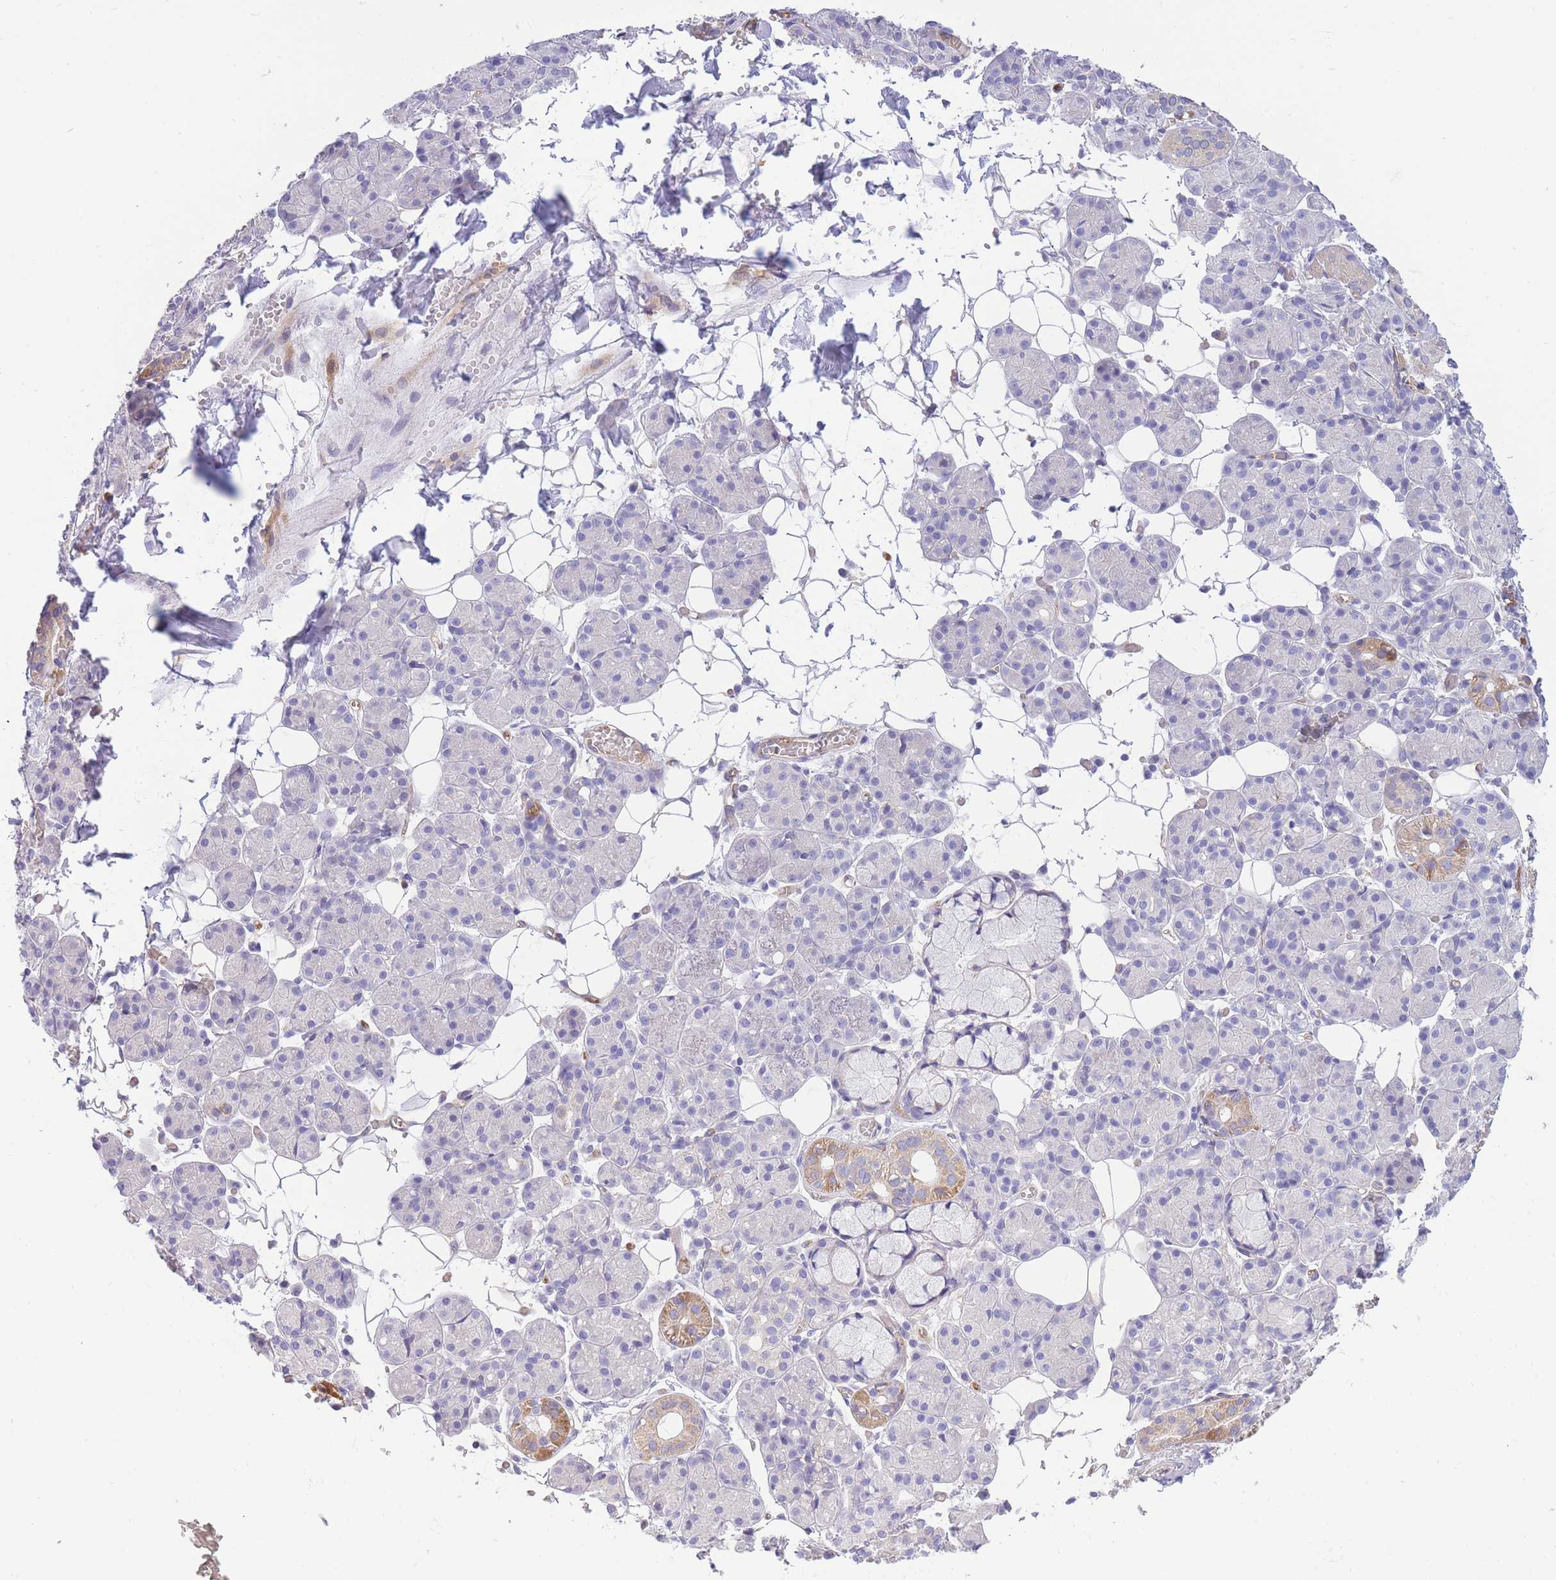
{"staining": {"intensity": "moderate", "quantity": "<25%", "location": "cytoplasmic/membranous"}, "tissue": "salivary gland", "cell_type": "Glandular cells", "image_type": "normal", "snomed": [{"axis": "morphology", "description": "Normal tissue, NOS"}, {"axis": "topography", "description": "Salivary gland"}], "caption": "Immunohistochemistry (IHC) (DAB (3,3'-diaminobenzidine)) staining of unremarkable human salivary gland shows moderate cytoplasmic/membranous protein staining in about <25% of glandular cells. (DAB IHC with brightfield microscopy, high magnification).", "gene": "SULT1A1", "patient": {"sex": "male", "age": 63}}